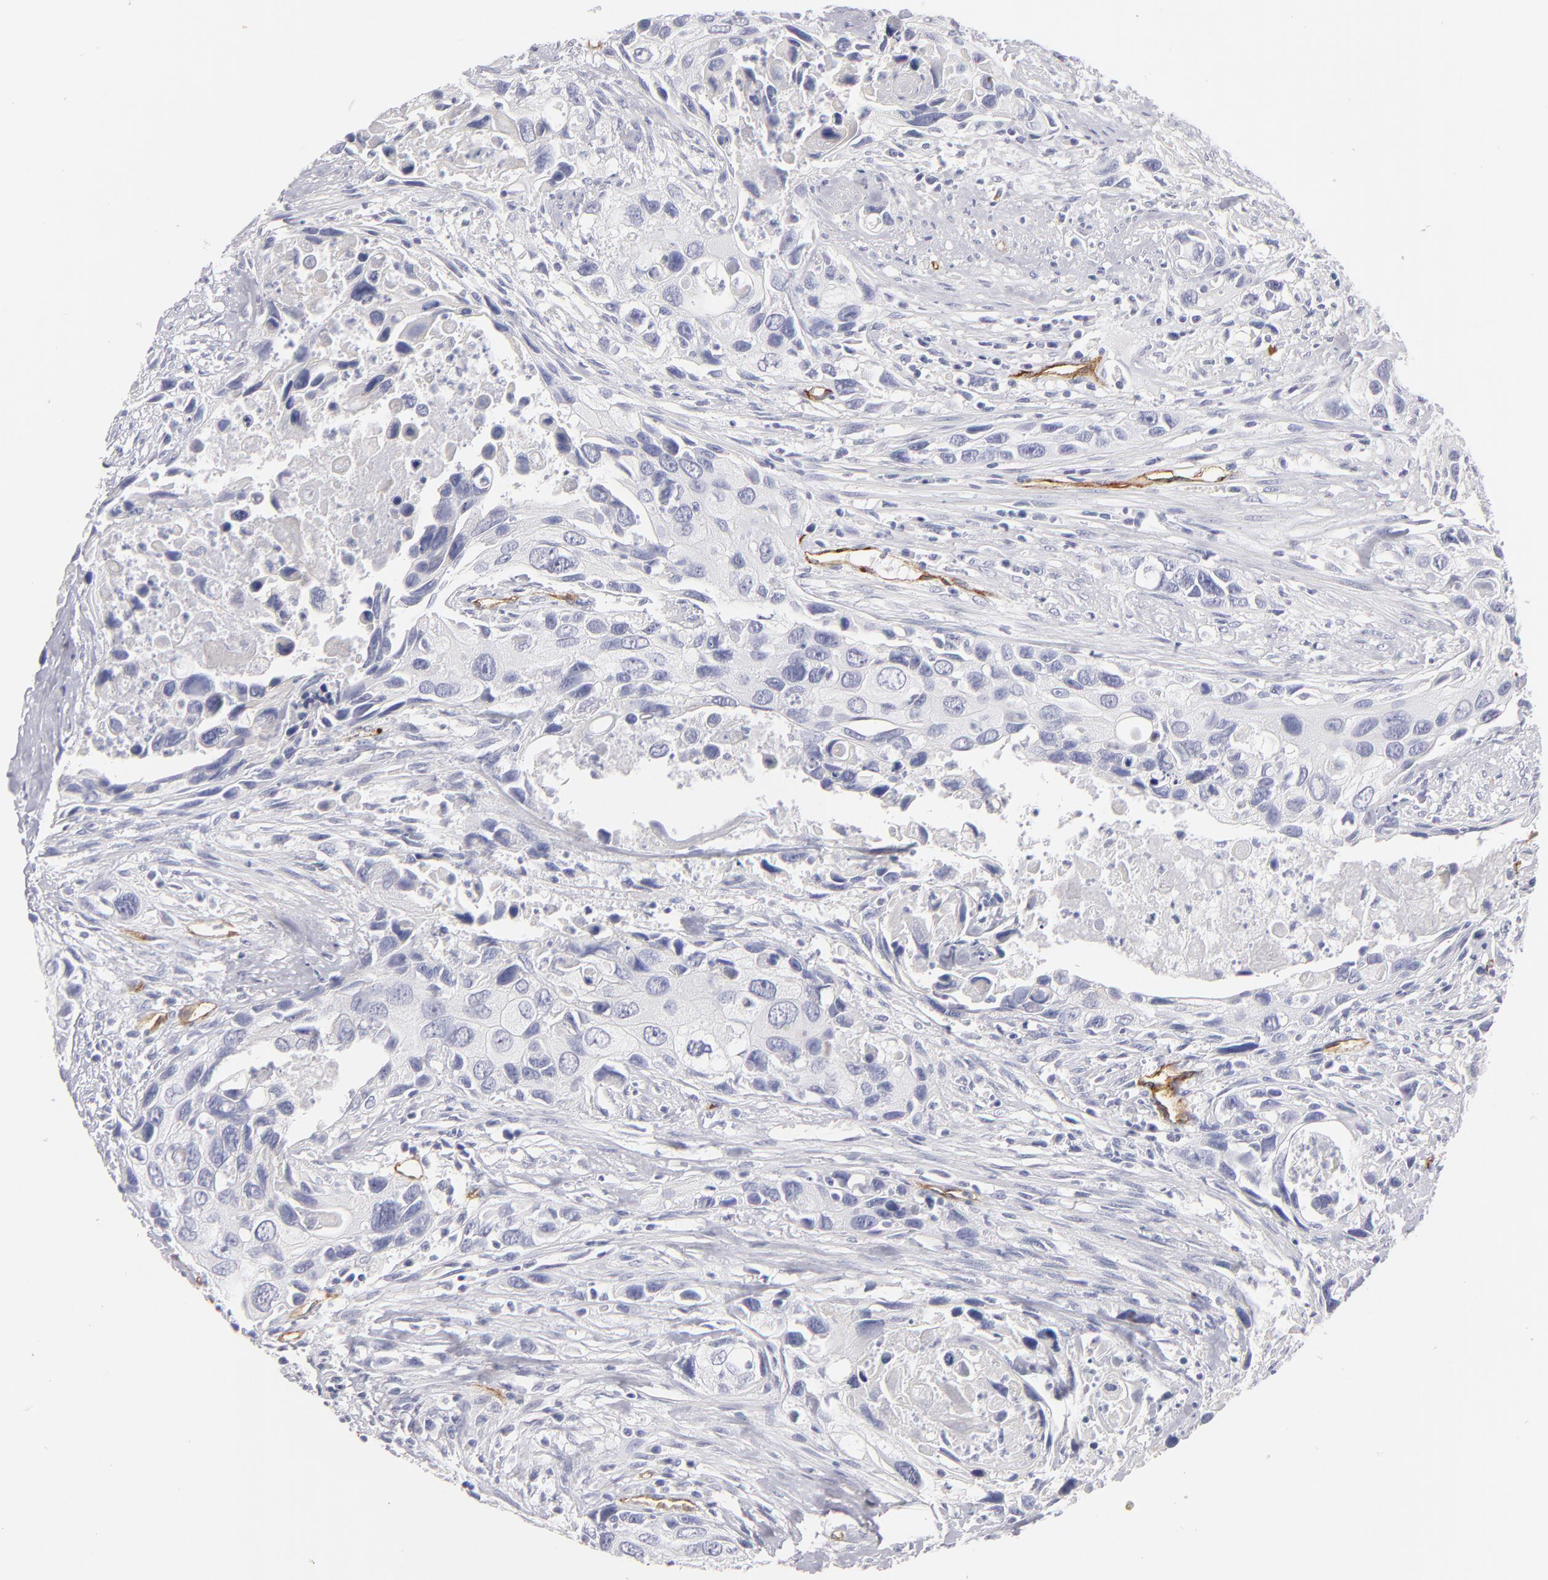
{"staining": {"intensity": "negative", "quantity": "none", "location": "none"}, "tissue": "urothelial cancer", "cell_type": "Tumor cells", "image_type": "cancer", "snomed": [{"axis": "morphology", "description": "Urothelial carcinoma, High grade"}, {"axis": "topography", "description": "Urinary bladder"}], "caption": "Tumor cells show no significant protein positivity in urothelial cancer.", "gene": "PLVAP", "patient": {"sex": "male", "age": 71}}